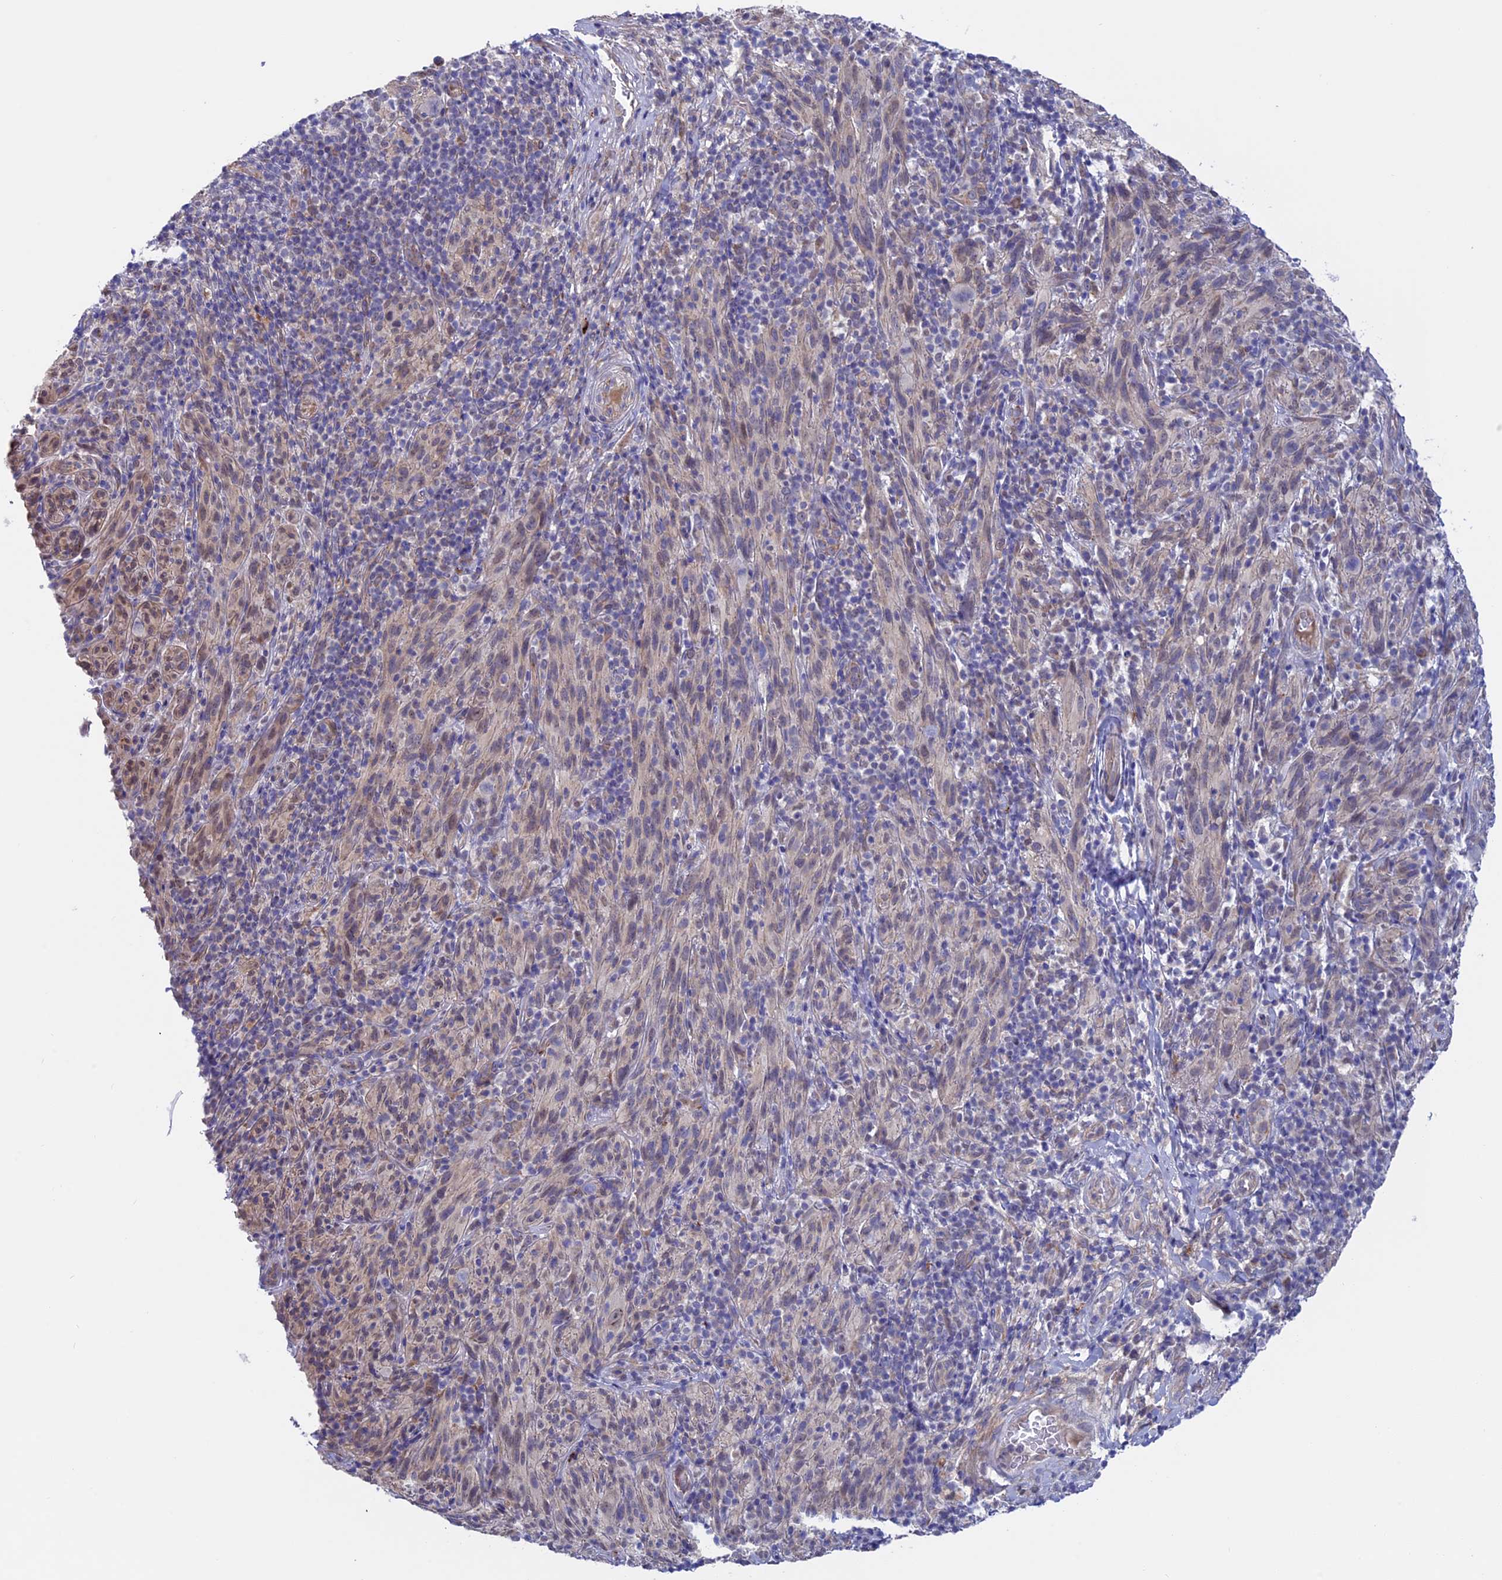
{"staining": {"intensity": "negative", "quantity": "none", "location": "none"}, "tissue": "melanoma", "cell_type": "Tumor cells", "image_type": "cancer", "snomed": [{"axis": "morphology", "description": "Malignant melanoma, NOS"}, {"axis": "topography", "description": "Skin of head"}], "caption": "Tumor cells show no significant protein expression in melanoma.", "gene": "ETFDH", "patient": {"sex": "male", "age": 96}}